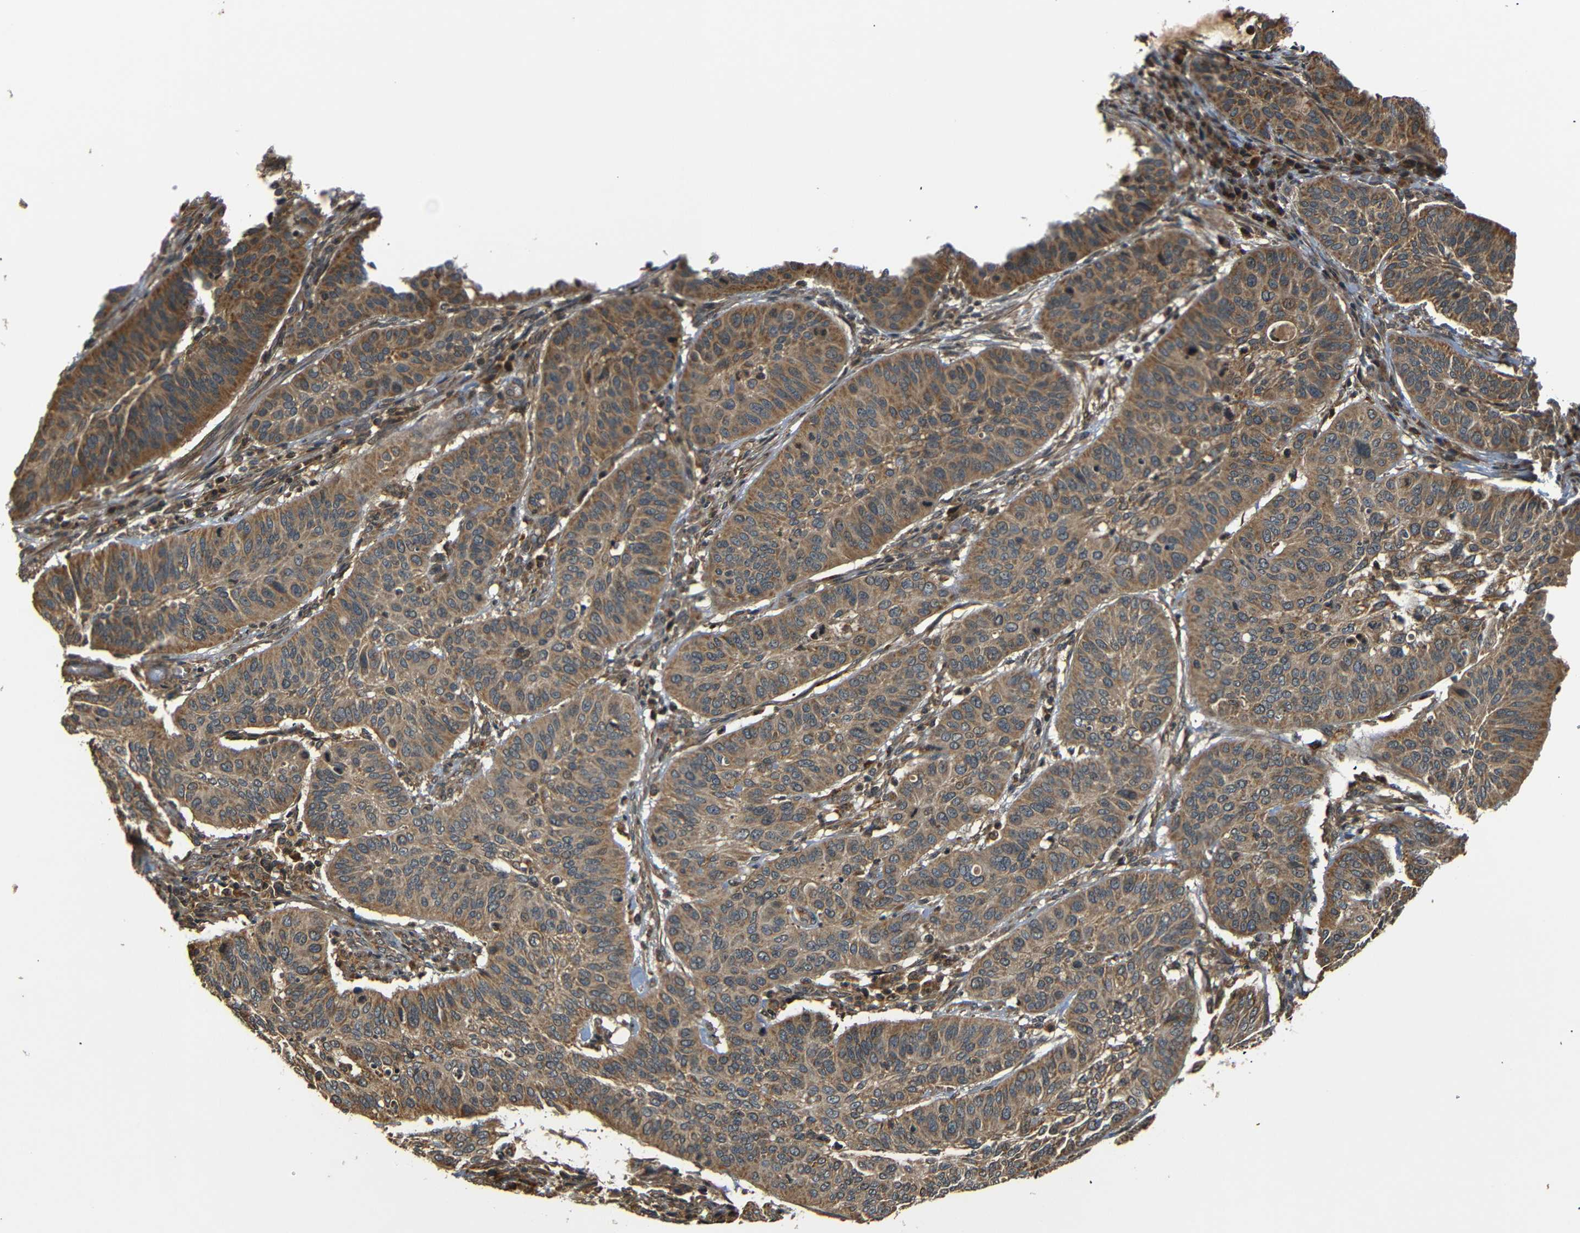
{"staining": {"intensity": "moderate", "quantity": ">75%", "location": "cytoplasmic/membranous"}, "tissue": "cervical cancer", "cell_type": "Tumor cells", "image_type": "cancer", "snomed": [{"axis": "morphology", "description": "Squamous cell carcinoma, NOS"}, {"axis": "topography", "description": "Cervix"}], "caption": "This histopathology image demonstrates cervical cancer stained with immunohistochemistry (IHC) to label a protein in brown. The cytoplasmic/membranous of tumor cells show moderate positivity for the protein. Nuclei are counter-stained blue.", "gene": "TANK", "patient": {"sex": "female", "age": 39}}